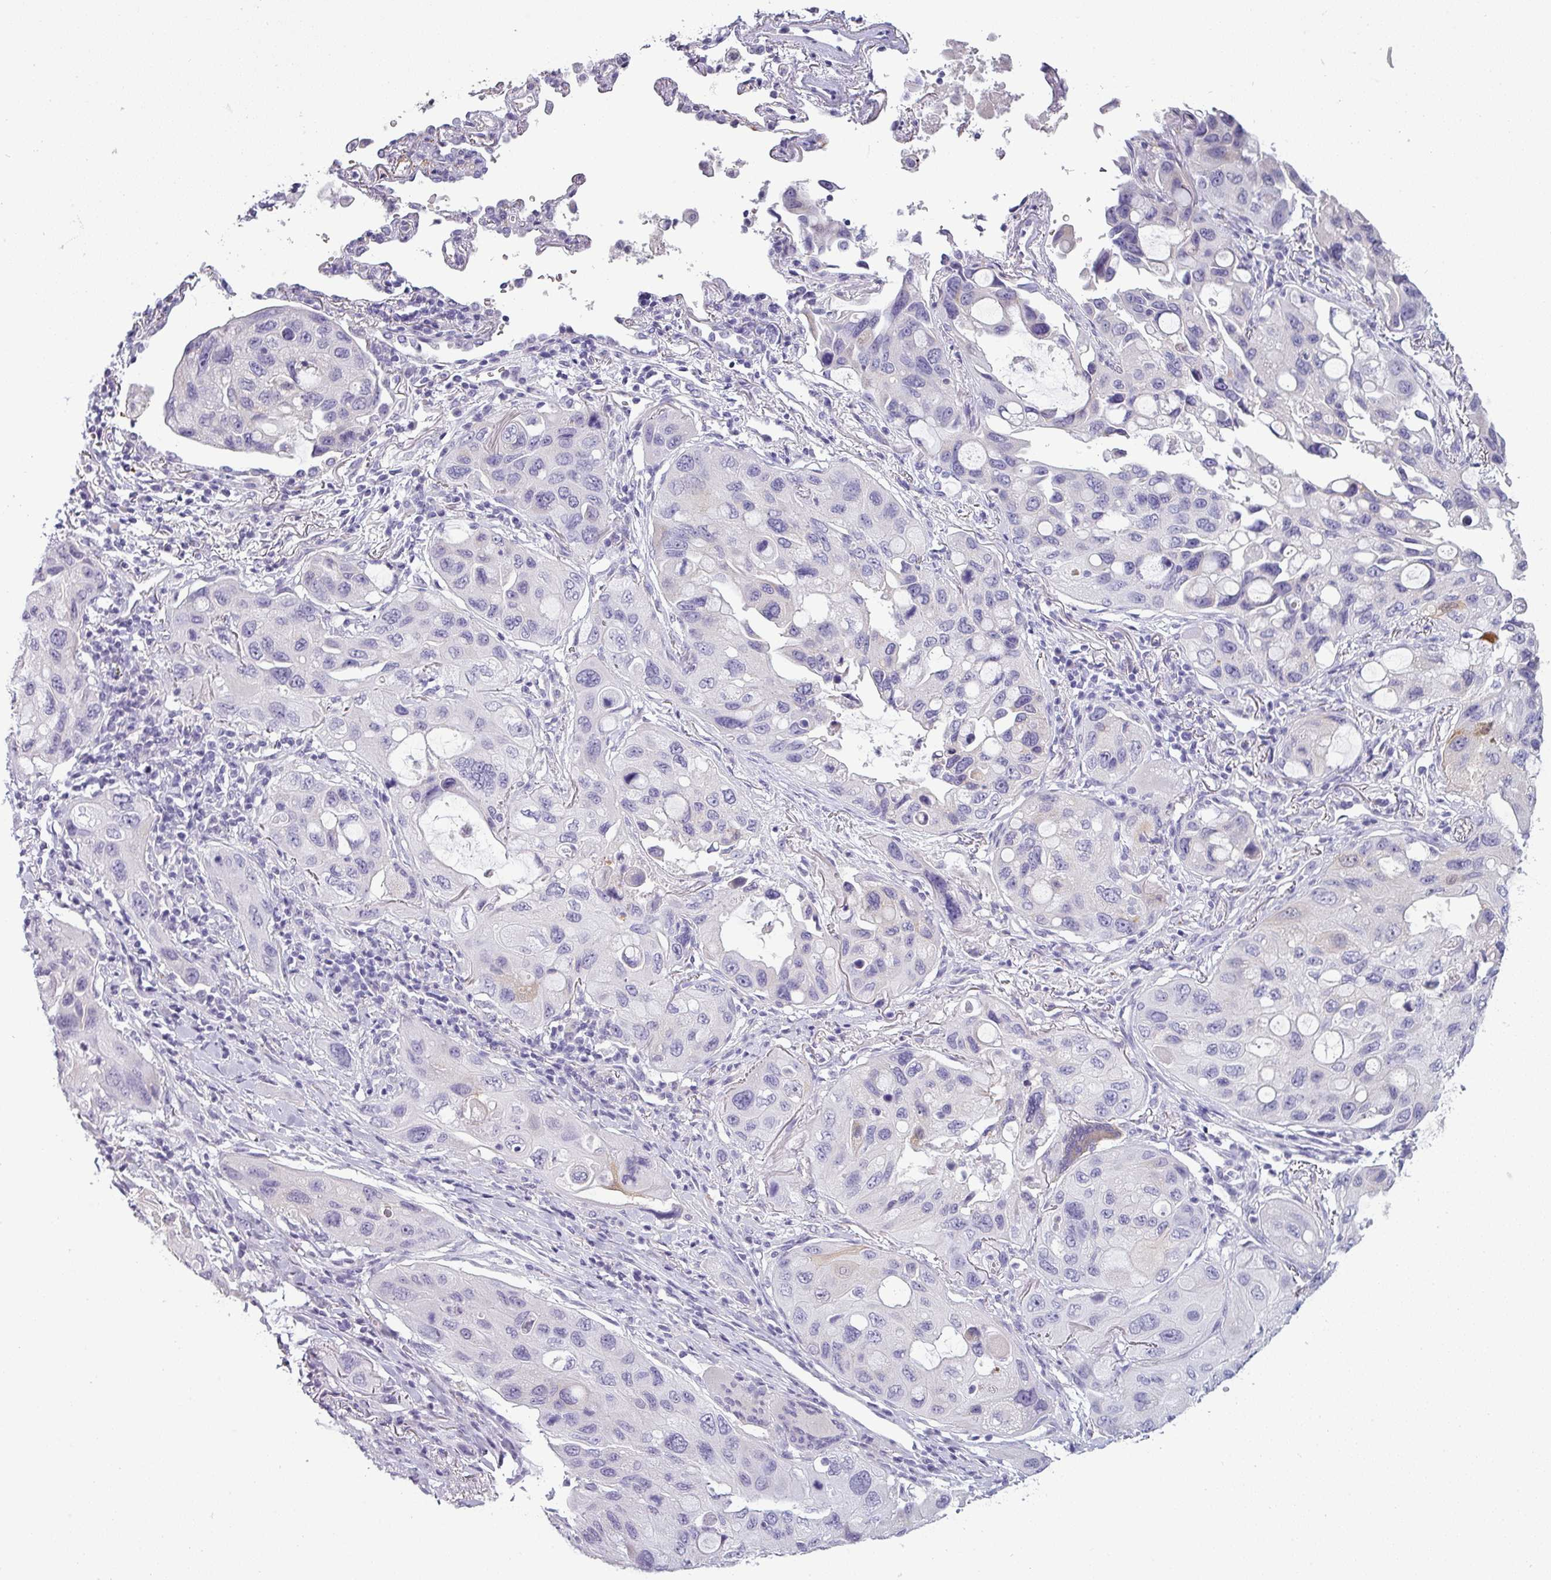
{"staining": {"intensity": "negative", "quantity": "none", "location": "none"}, "tissue": "lung cancer", "cell_type": "Tumor cells", "image_type": "cancer", "snomed": [{"axis": "morphology", "description": "Squamous cell carcinoma, NOS"}, {"axis": "topography", "description": "Lung"}], "caption": "DAB immunohistochemical staining of squamous cell carcinoma (lung) shows no significant staining in tumor cells.", "gene": "SLC26A9", "patient": {"sex": "female", "age": 73}}